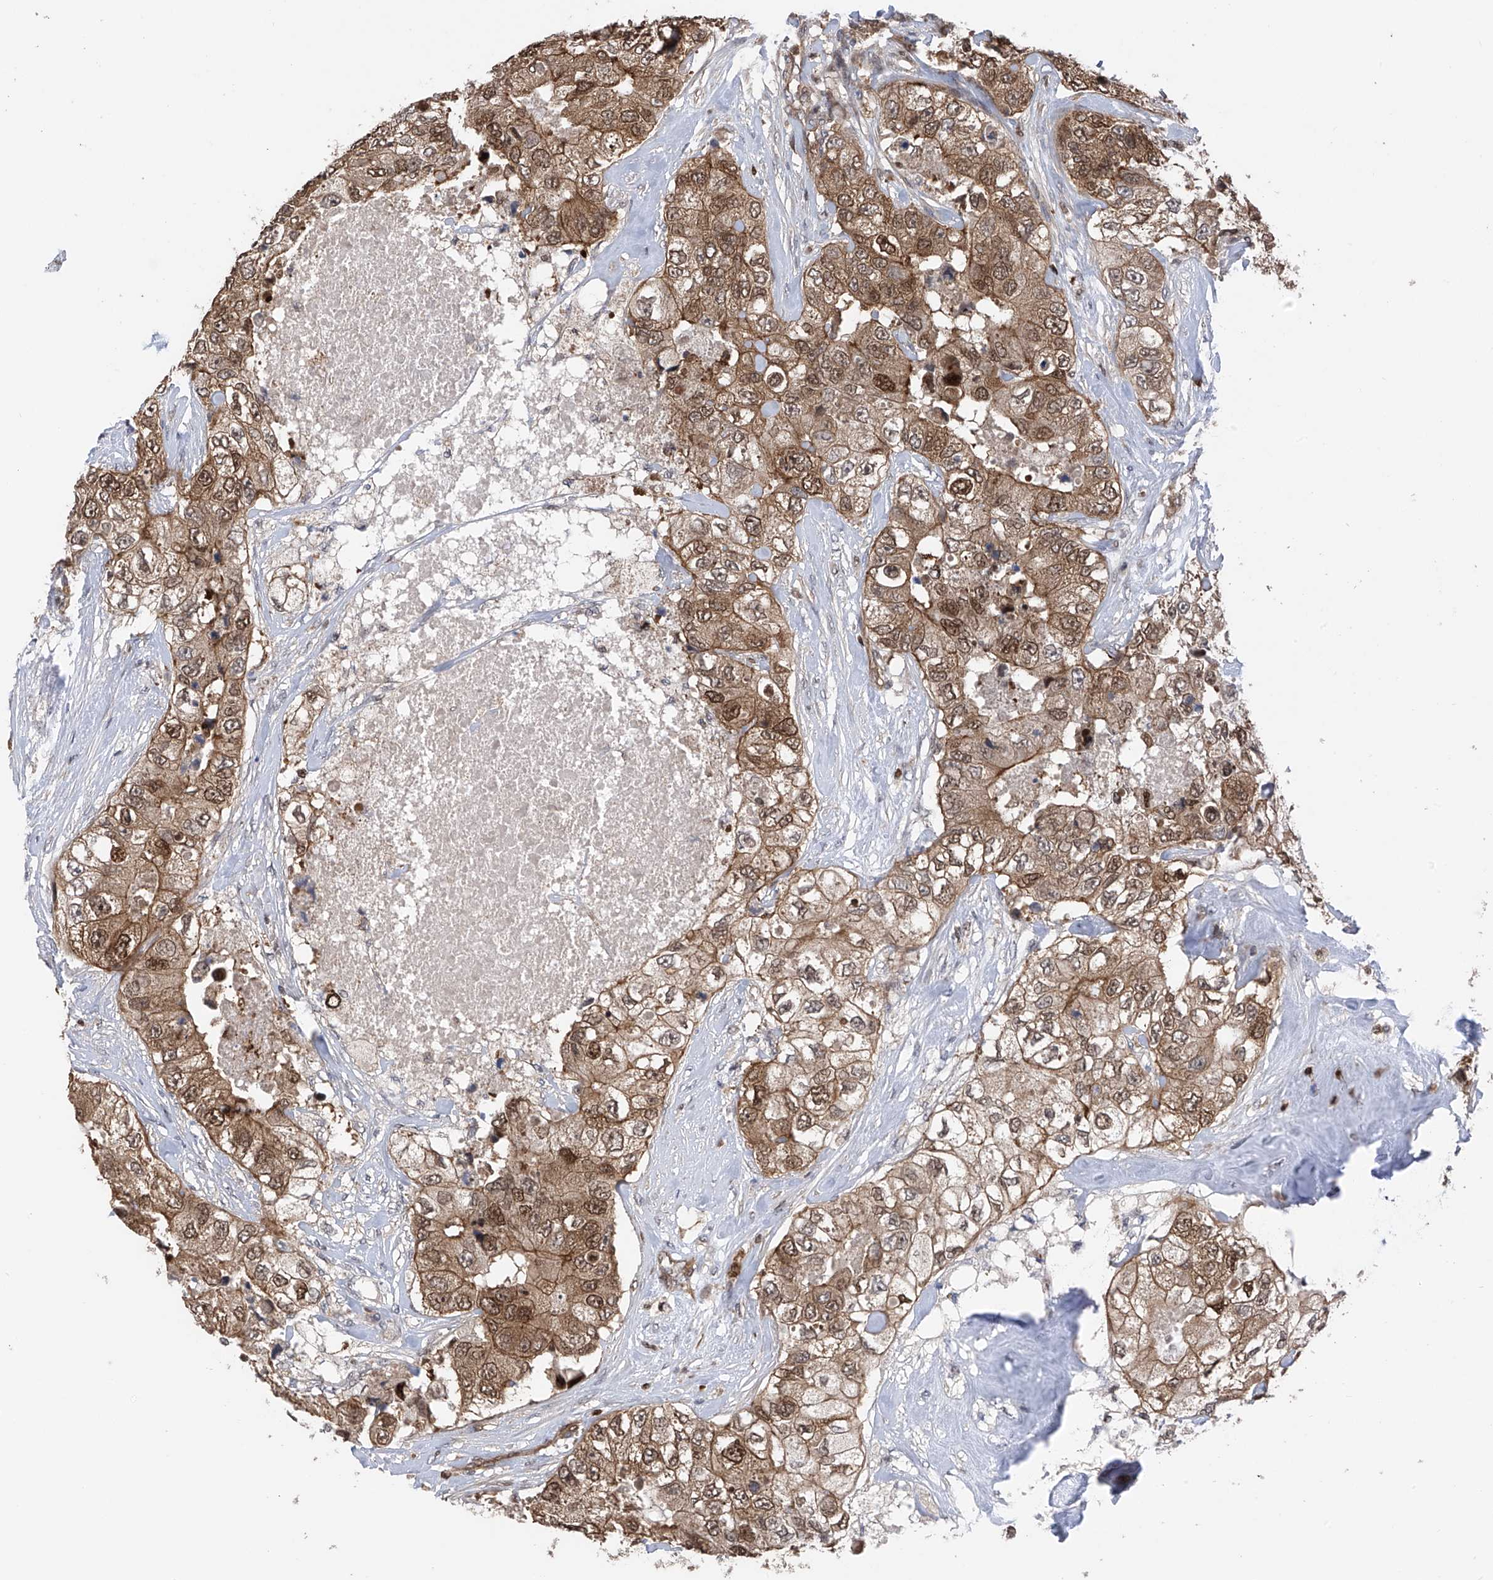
{"staining": {"intensity": "moderate", "quantity": ">75%", "location": "cytoplasmic/membranous,nuclear"}, "tissue": "breast cancer", "cell_type": "Tumor cells", "image_type": "cancer", "snomed": [{"axis": "morphology", "description": "Duct carcinoma"}, {"axis": "topography", "description": "Breast"}], "caption": "Protein expression analysis of human breast cancer (intraductal carcinoma) reveals moderate cytoplasmic/membranous and nuclear staining in approximately >75% of tumor cells.", "gene": "DNAJC9", "patient": {"sex": "female", "age": 62}}